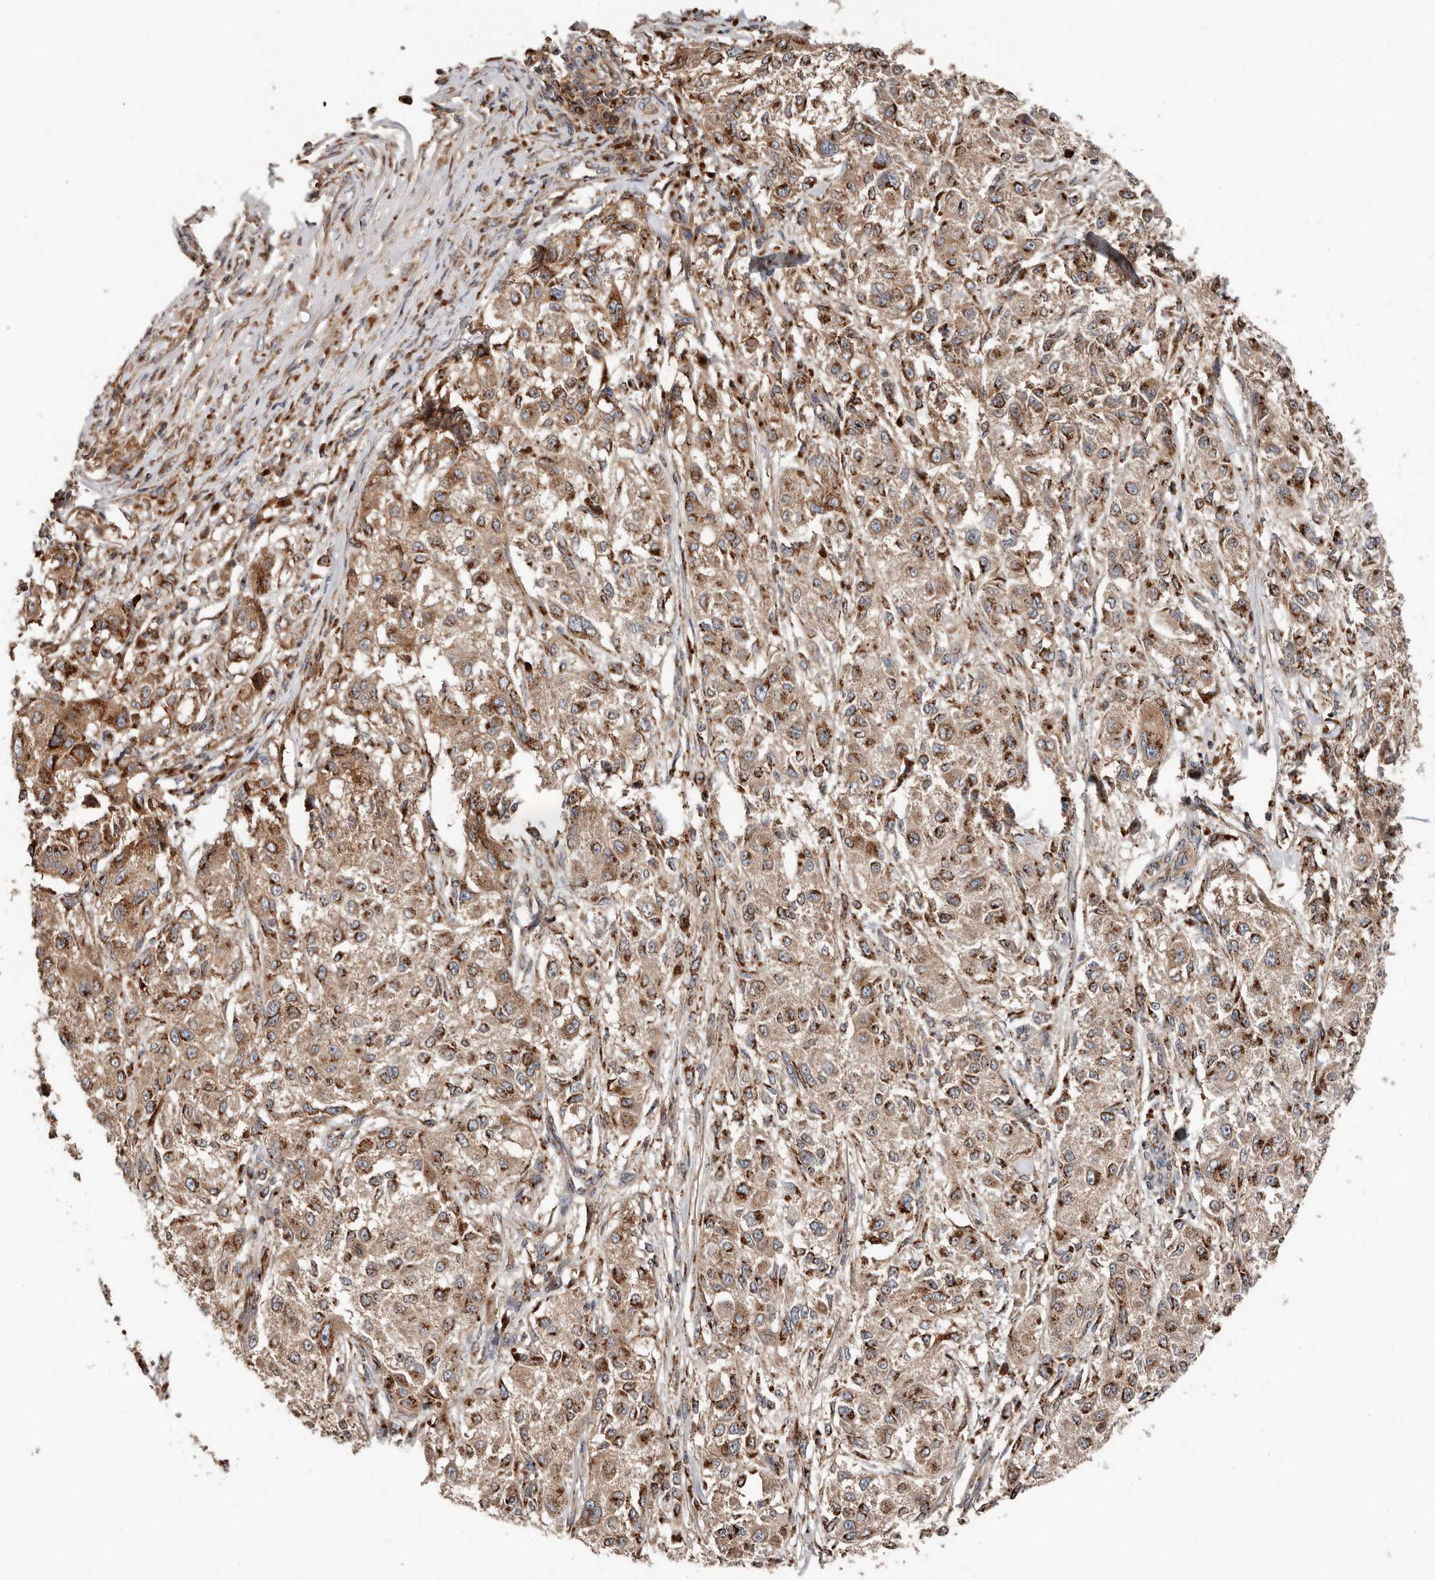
{"staining": {"intensity": "moderate", "quantity": ">75%", "location": "cytoplasmic/membranous"}, "tissue": "melanoma", "cell_type": "Tumor cells", "image_type": "cancer", "snomed": [{"axis": "morphology", "description": "Necrosis, NOS"}, {"axis": "morphology", "description": "Malignant melanoma, NOS"}, {"axis": "topography", "description": "Skin"}], "caption": "A brown stain shows moderate cytoplasmic/membranous staining of a protein in human malignant melanoma tumor cells. Nuclei are stained in blue.", "gene": "COG1", "patient": {"sex": "female", "age": 87}}